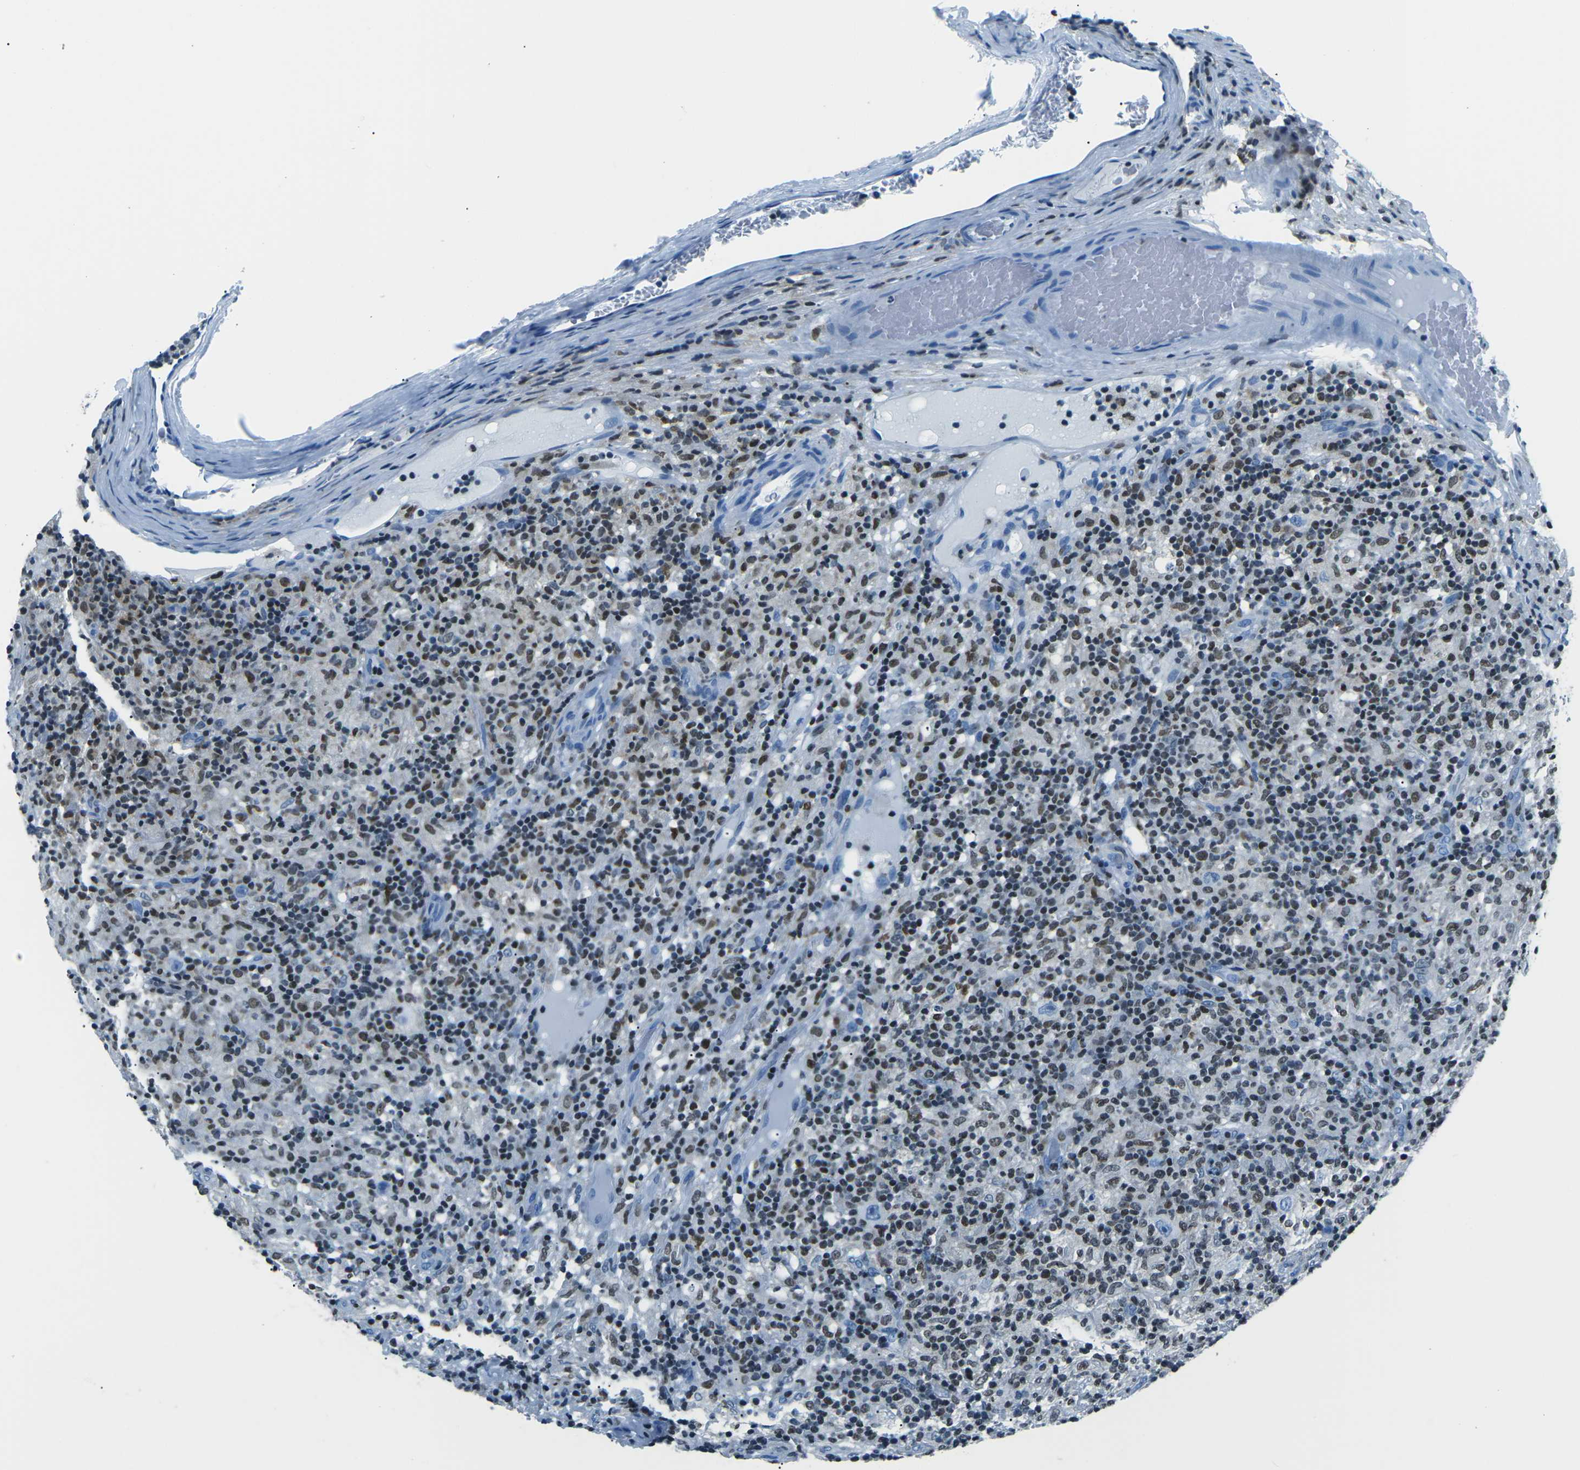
{"staining": {"intensity": "negative", "quantity": "none", "location": "none"}, "tissue": "lymphoma", "cell_type": "Tumor cells", "image_type": "cancer", "snomed": [{"axis": "morphology", "description": "Hodgkin's disease, NOS"}, {"axis": "topography", "description": "Lymph node"}], "caption": "Tumor cells are negative for protein expression in human Hodgkin's disease. (DAB (3,3'-diaminobenzidine) IHC visualized using brightfield microscopy, high magnification).", "gene": "CELF2", "patient": {"sex": "male", "age": 70}}